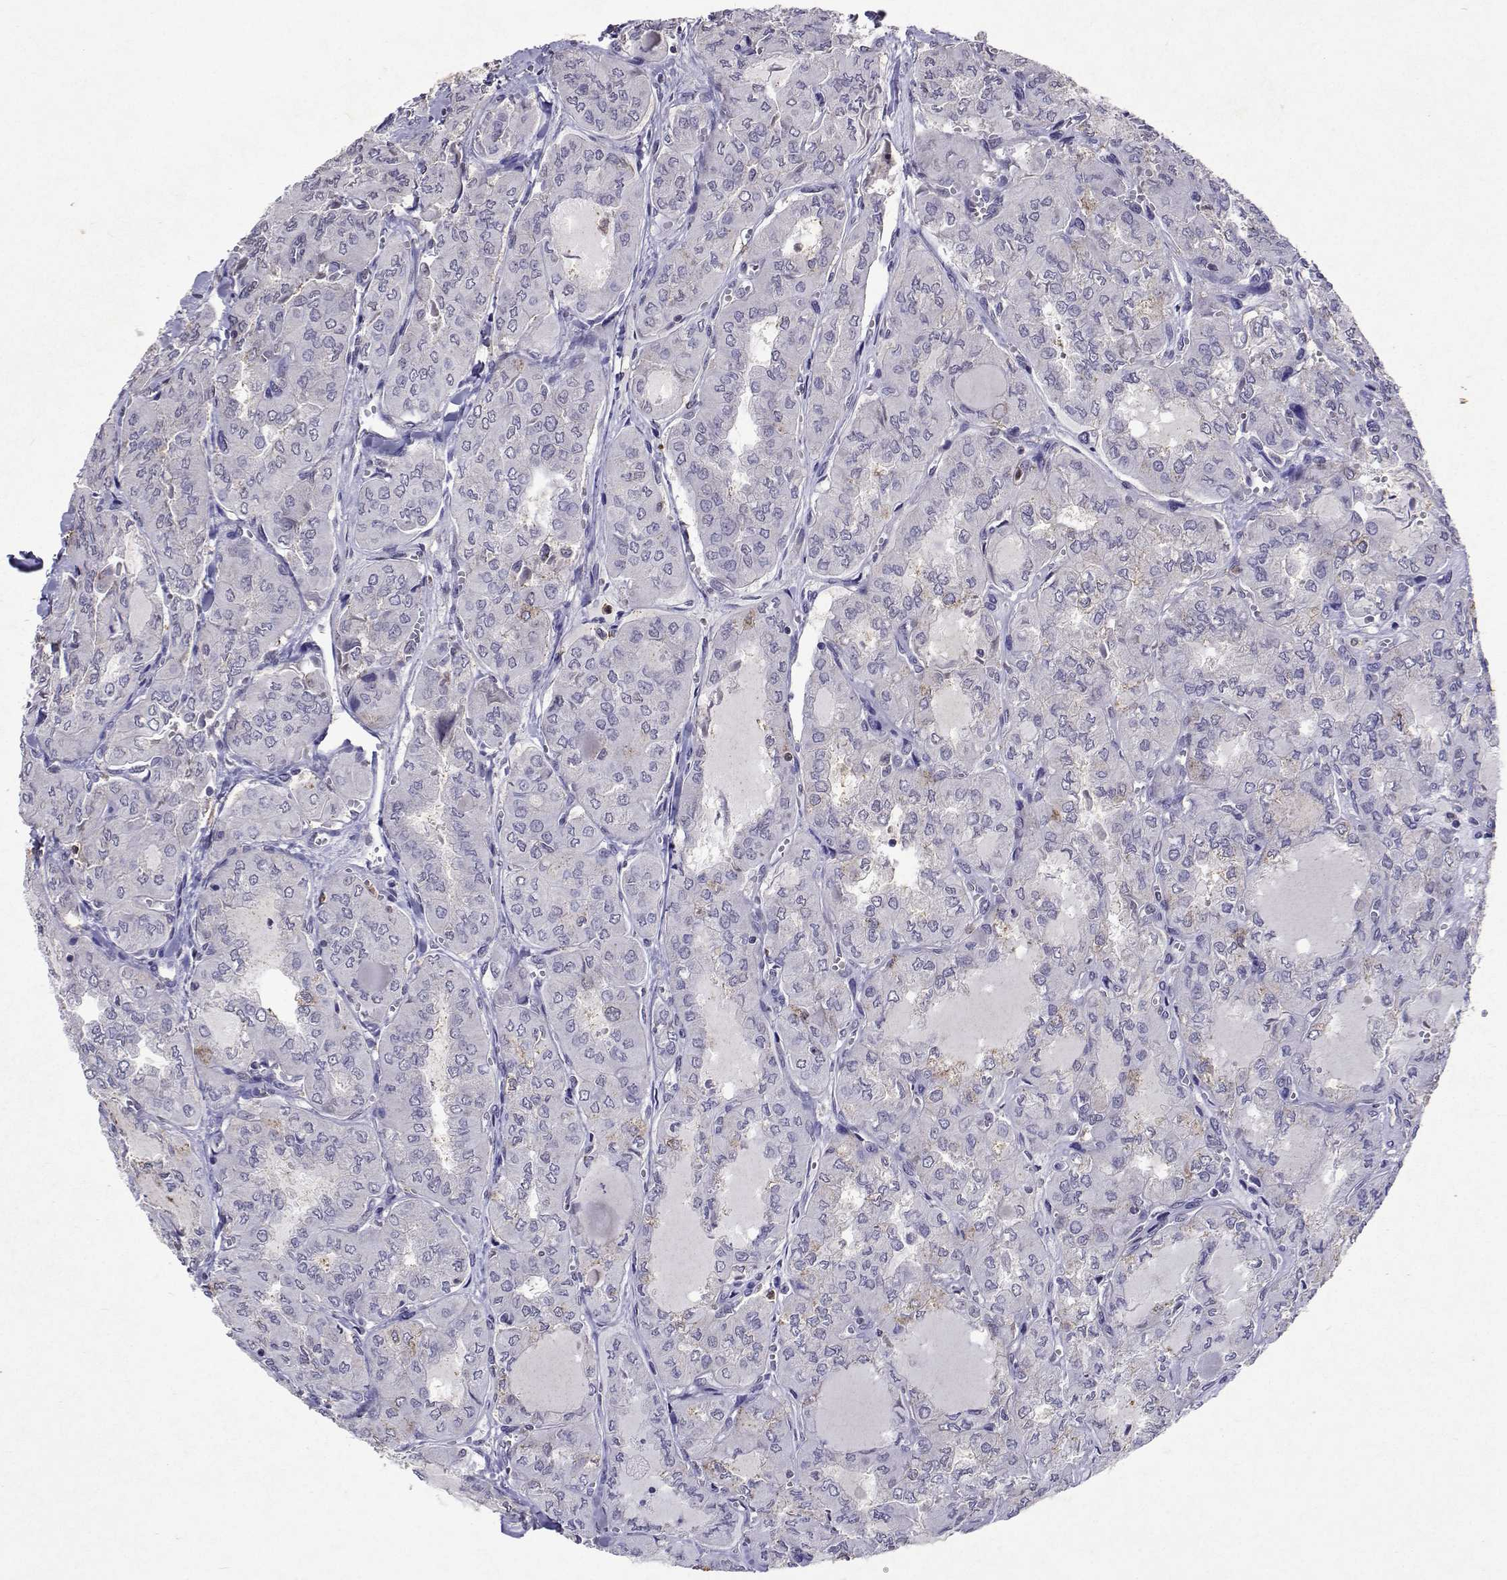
{"staining": {"intensity": "negative", "quantity": "none", "location": "none"}, "tissue": "thyroid cancer", "cell_type": "Tumor cells", "image_type": "cancer", "snomed": [{"axis": "morphology", "description": "Papillary adenocarcinoma, NOS"}, {"axis": "topography", "description": "Thyroid gland"}], "caption": "Immunohistochemistry (IHC) histopathology image of neoplastic tissue: human thyroid papillary adenocarcinoma stained with DAB (3,3'-diaminobenzidine) displays no significant protein expression in tumor cells.", "gene": "APAF1", "patient": {"sex": "male", "age": 20}}